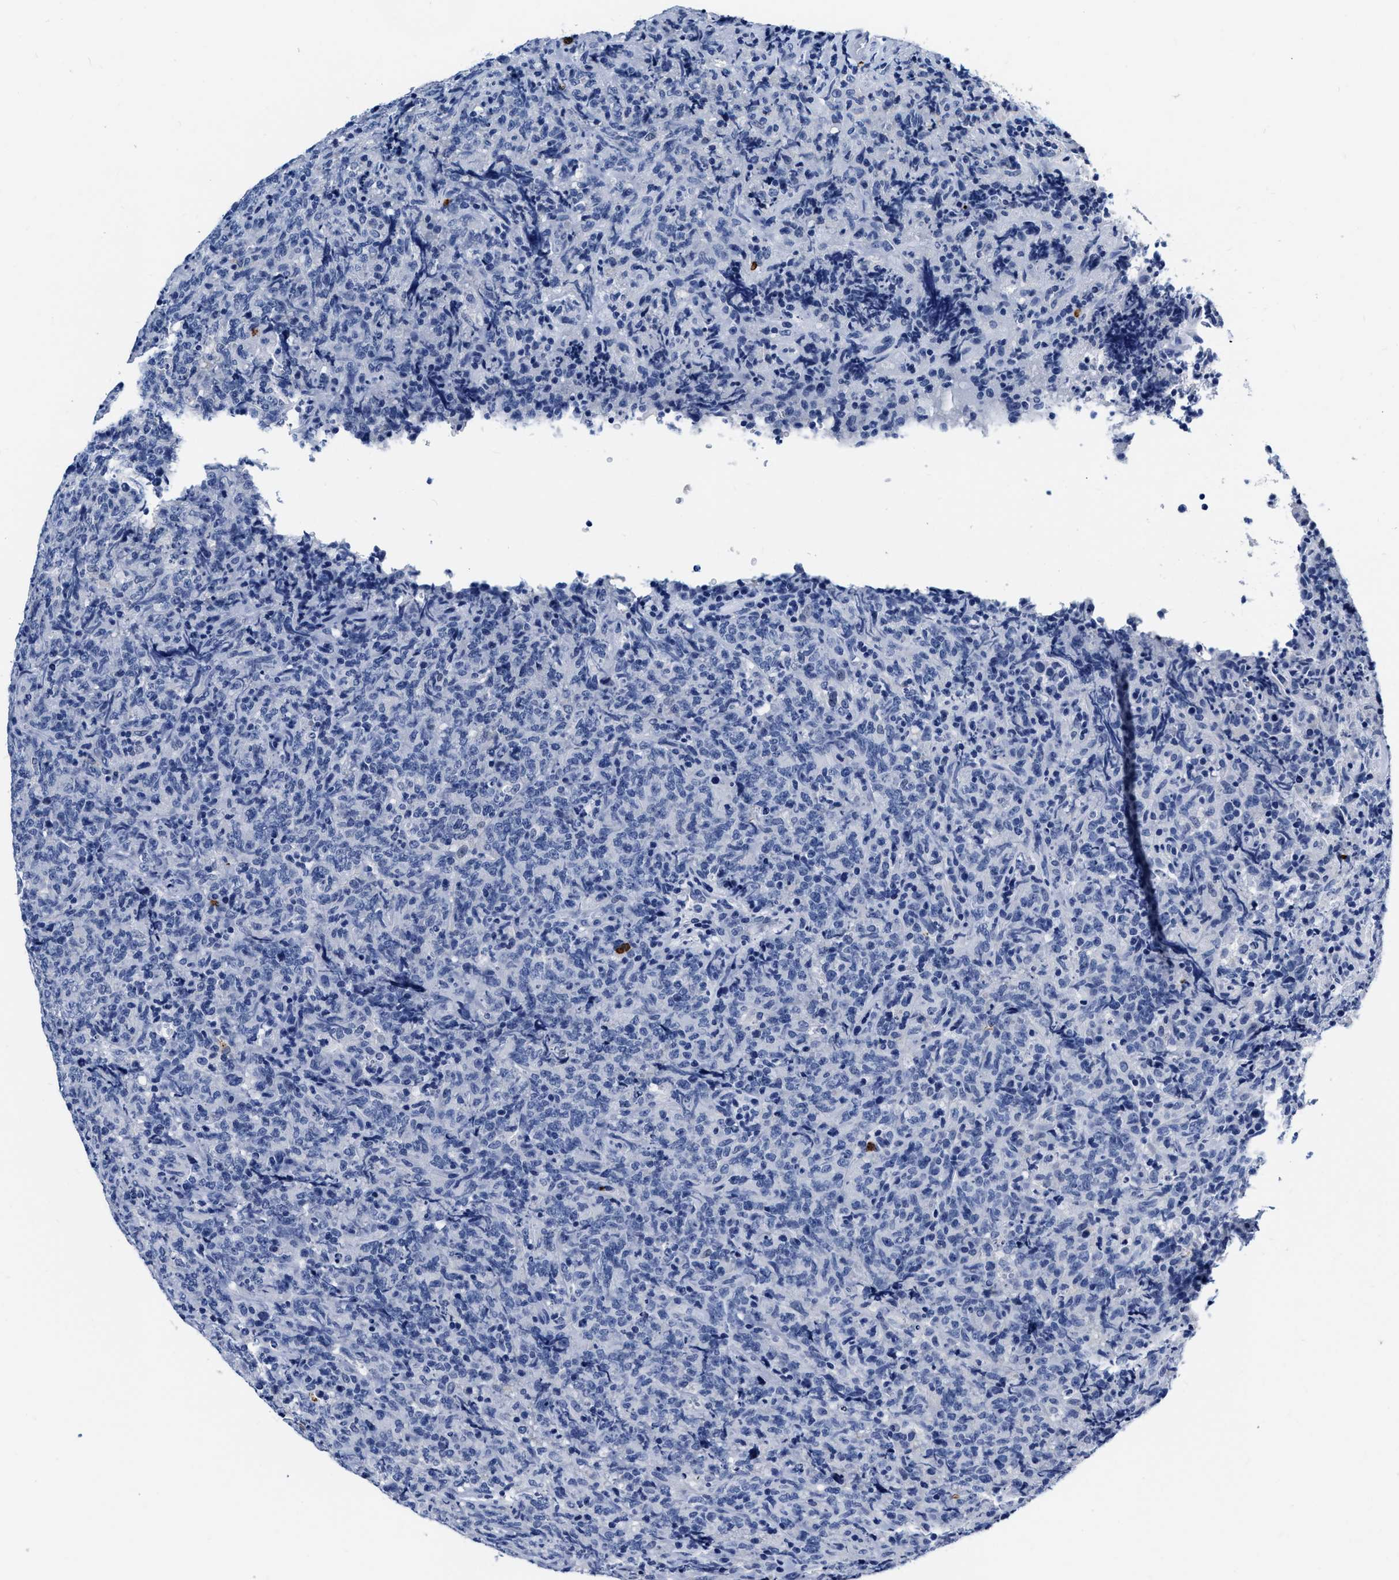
{"staining": {"intensity": "negative", "quantity": "none", "location": "none"}, "tissue": "lymphoma", "cell_type": "Tumor cells", "image_type": "cancer", "snomed": [{"axis": "morphology", "description": "Malignant lymphoma, non-Hodgkin's type, High grade"}, {"axis": "topography", "description": "Tonsil"}], "caption": "The photomicrograph shows no staining of tumor cells in high-grade malignant lymphoma, non-Hodgkin's type.", "gene": "CER1", "patient": {"sex": "female", "age": 36}}